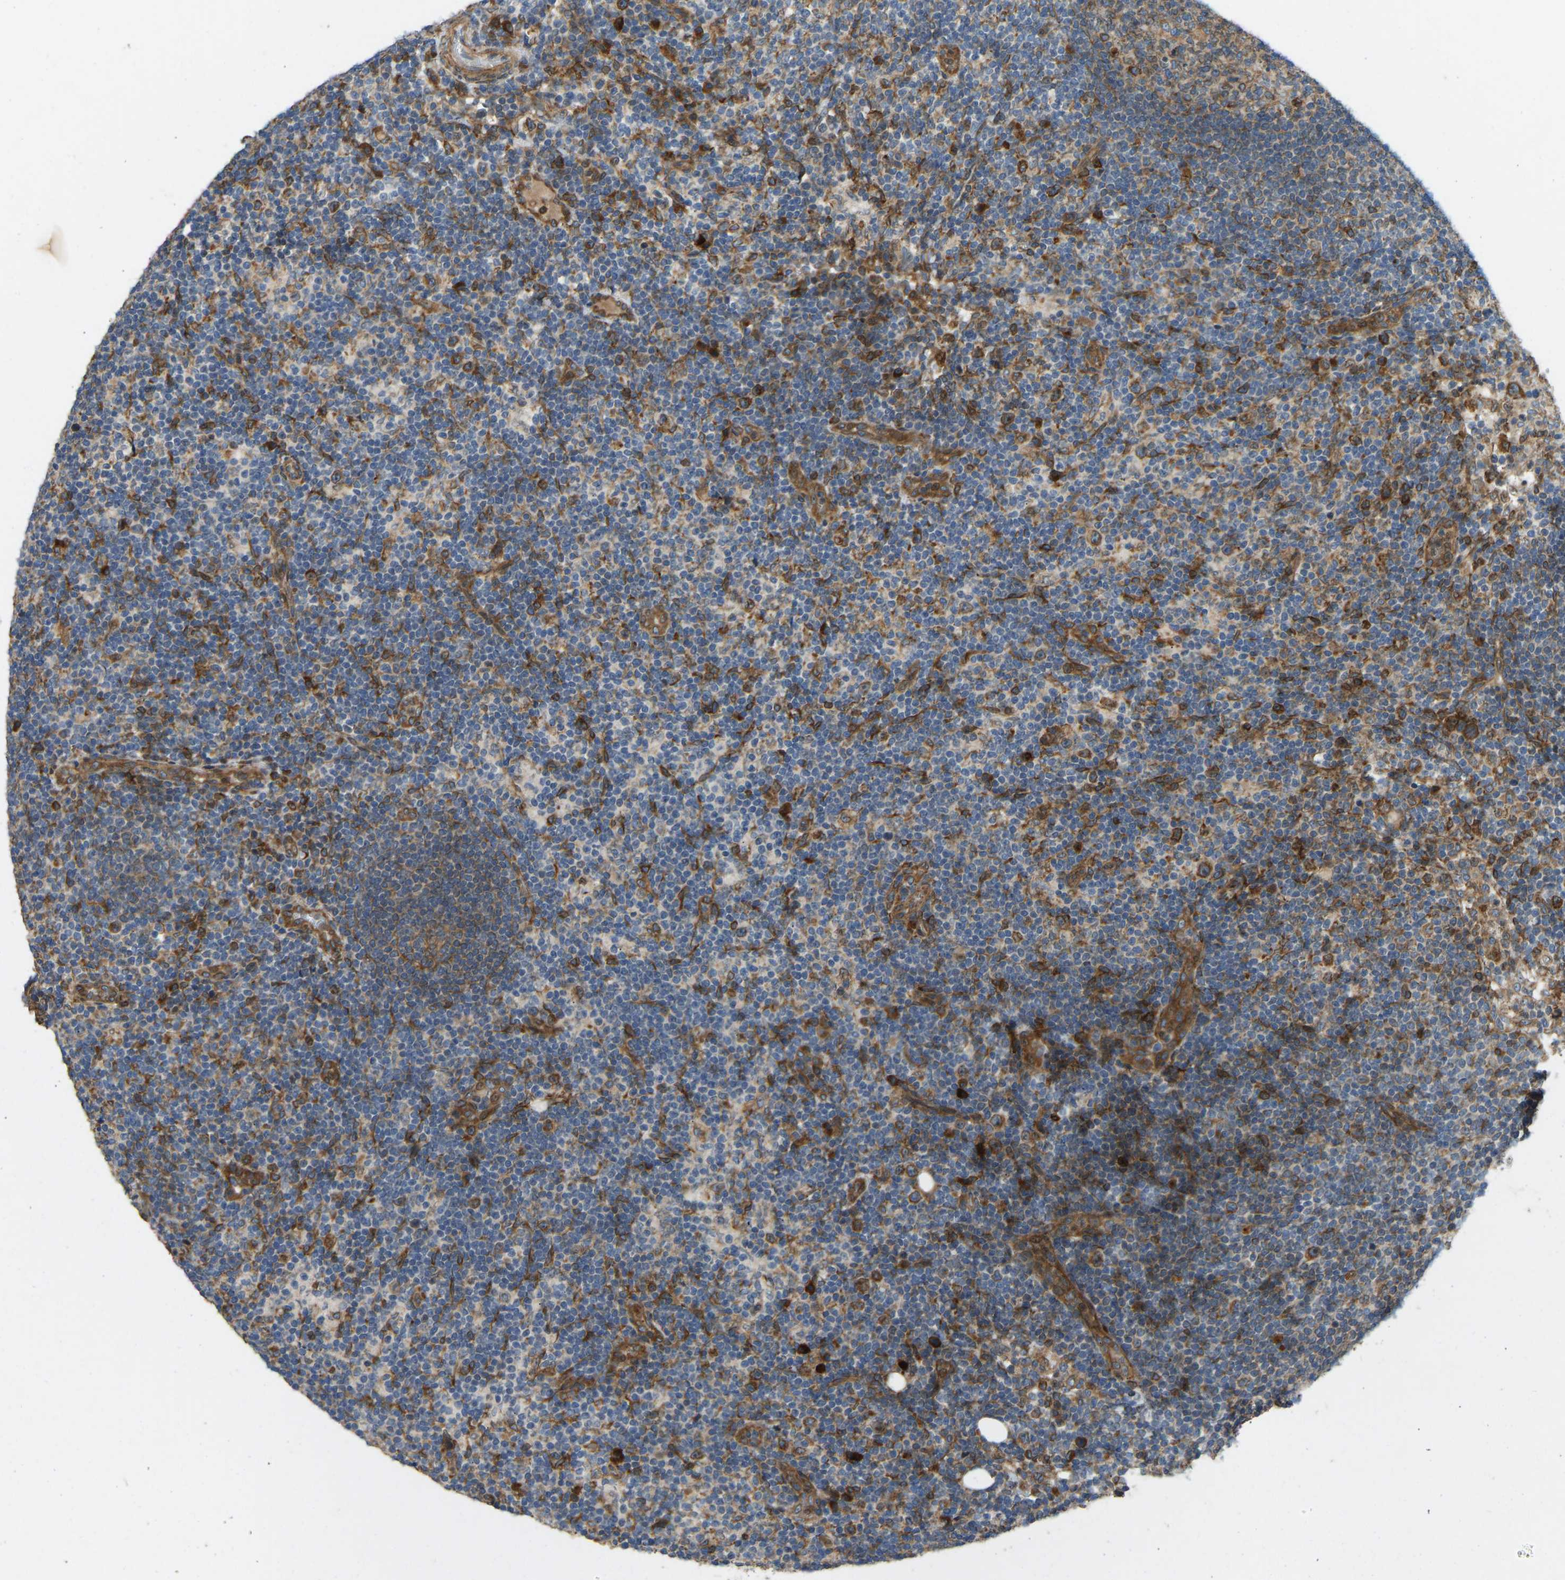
{"staining": {"intensity": "moderate", "quantity": ">75%", "location": "cytoplasmic/membranous"}, "tissue": "lymph node", "cell_type": "Germinal center cells", "image_type": "normal", "snomed": [{"axis": "morphology", "description": "Normal tissue, NOS"}, {"axis": "morphology", "description": "Carcinoid, malignant, NOS"}, {"axis": "topography", "description": "Lymph node"}], "caption": "About >75% of germinal center cells in benign human lymph node reveal moderate cytoplasmic/membranous protein expression as visualized by brown immunohistochemical staining.", "gene": "OS9", "patient": {"sex": "male", "age": 47}}